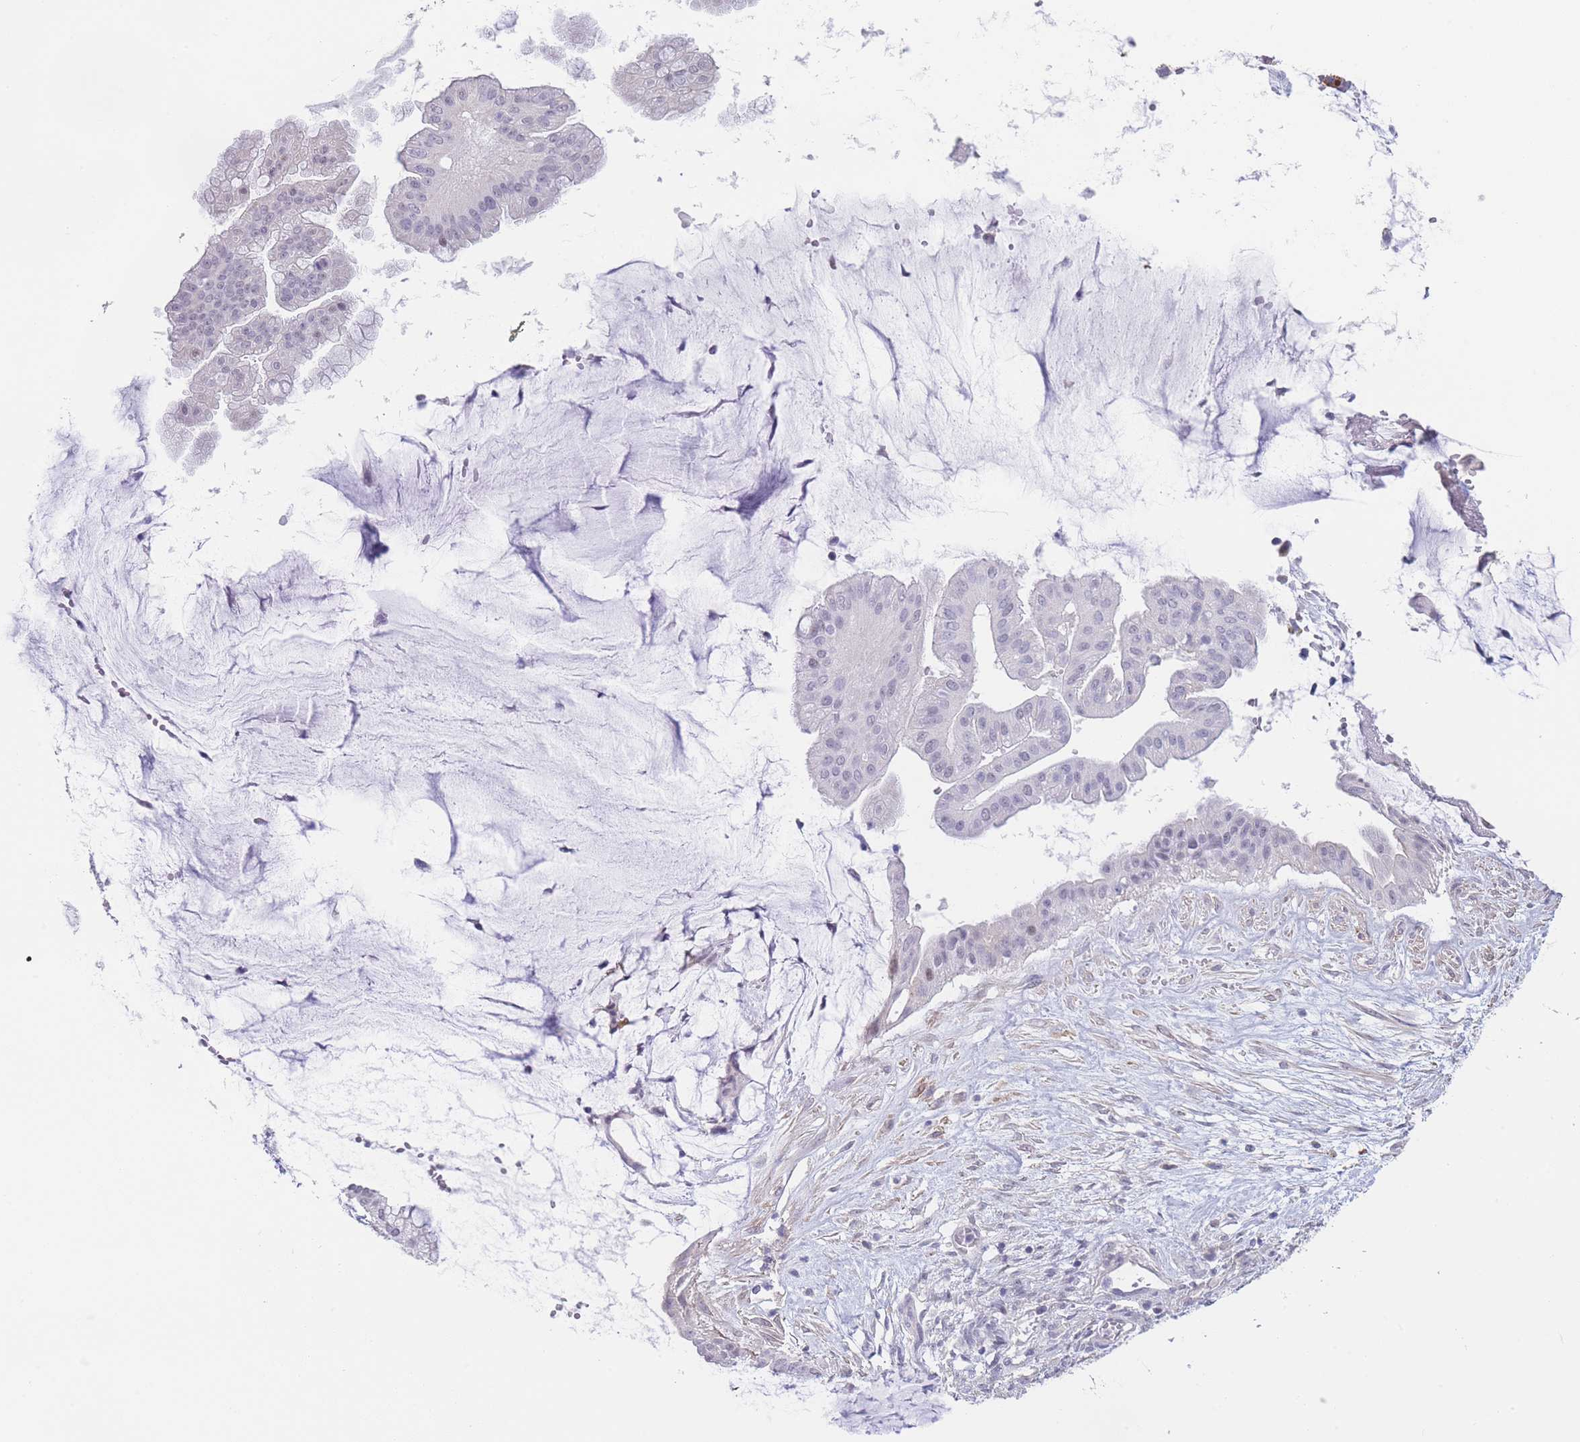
{"staining": {"intensity": "negative", "quantity": "none", "location": "none"}, "tissue": "ovarian cancer", "cell_type": "Tumor cells", "image_type": "cancer", "snomed": [{"axis": "morphology", "description": "Cystadenocarcinoma, mucinous, NOS"}, {"axis": "topography", "description": "Ovary"}], "caption": "Micrograph shows no protein staining in tumor cells of ovarian cancer tissue.", "gene": "ASAP3", "patient": {"sex": "female", "age": 73}}